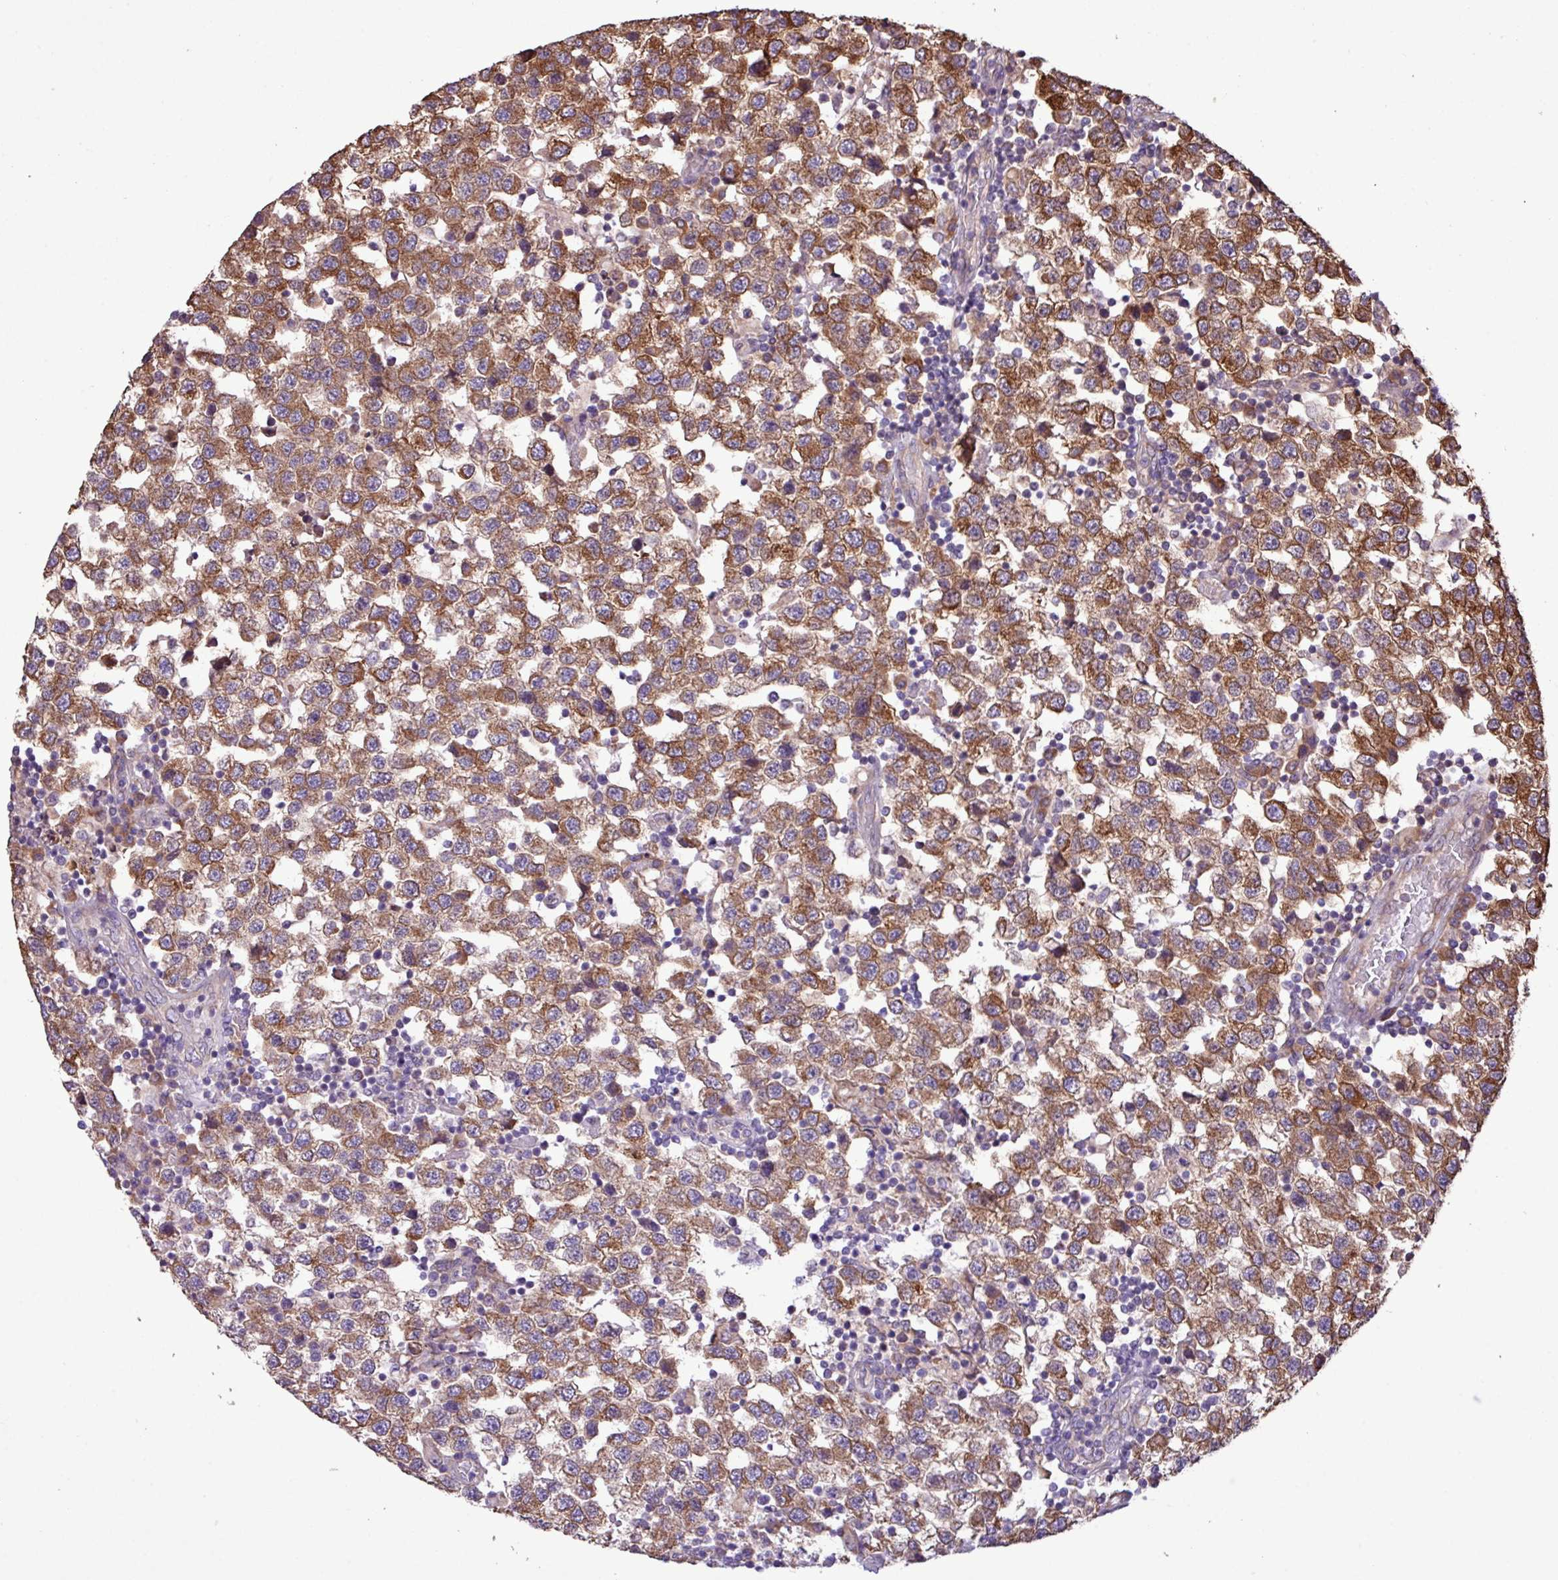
{"staining": {"intensity": "moderate", "quantity": ">75%", "location": "cytoplasmic/membranous"}, "tissue": "testis cancer", "cell_type": "Tumor cells", "image_type": "cancer", "snomed": [{"axis": "morphology", "description": "Seminoma, NOS"}, {"axis": "topography", "description": "Testis"}], "caption": "Testis cancer (seminoma) stained for a protein shows moderate cytoplasmic/membranous positivity in tumor cells.", "gene": "MEGF6", "patient": {"sex": "male", "age": 34}}